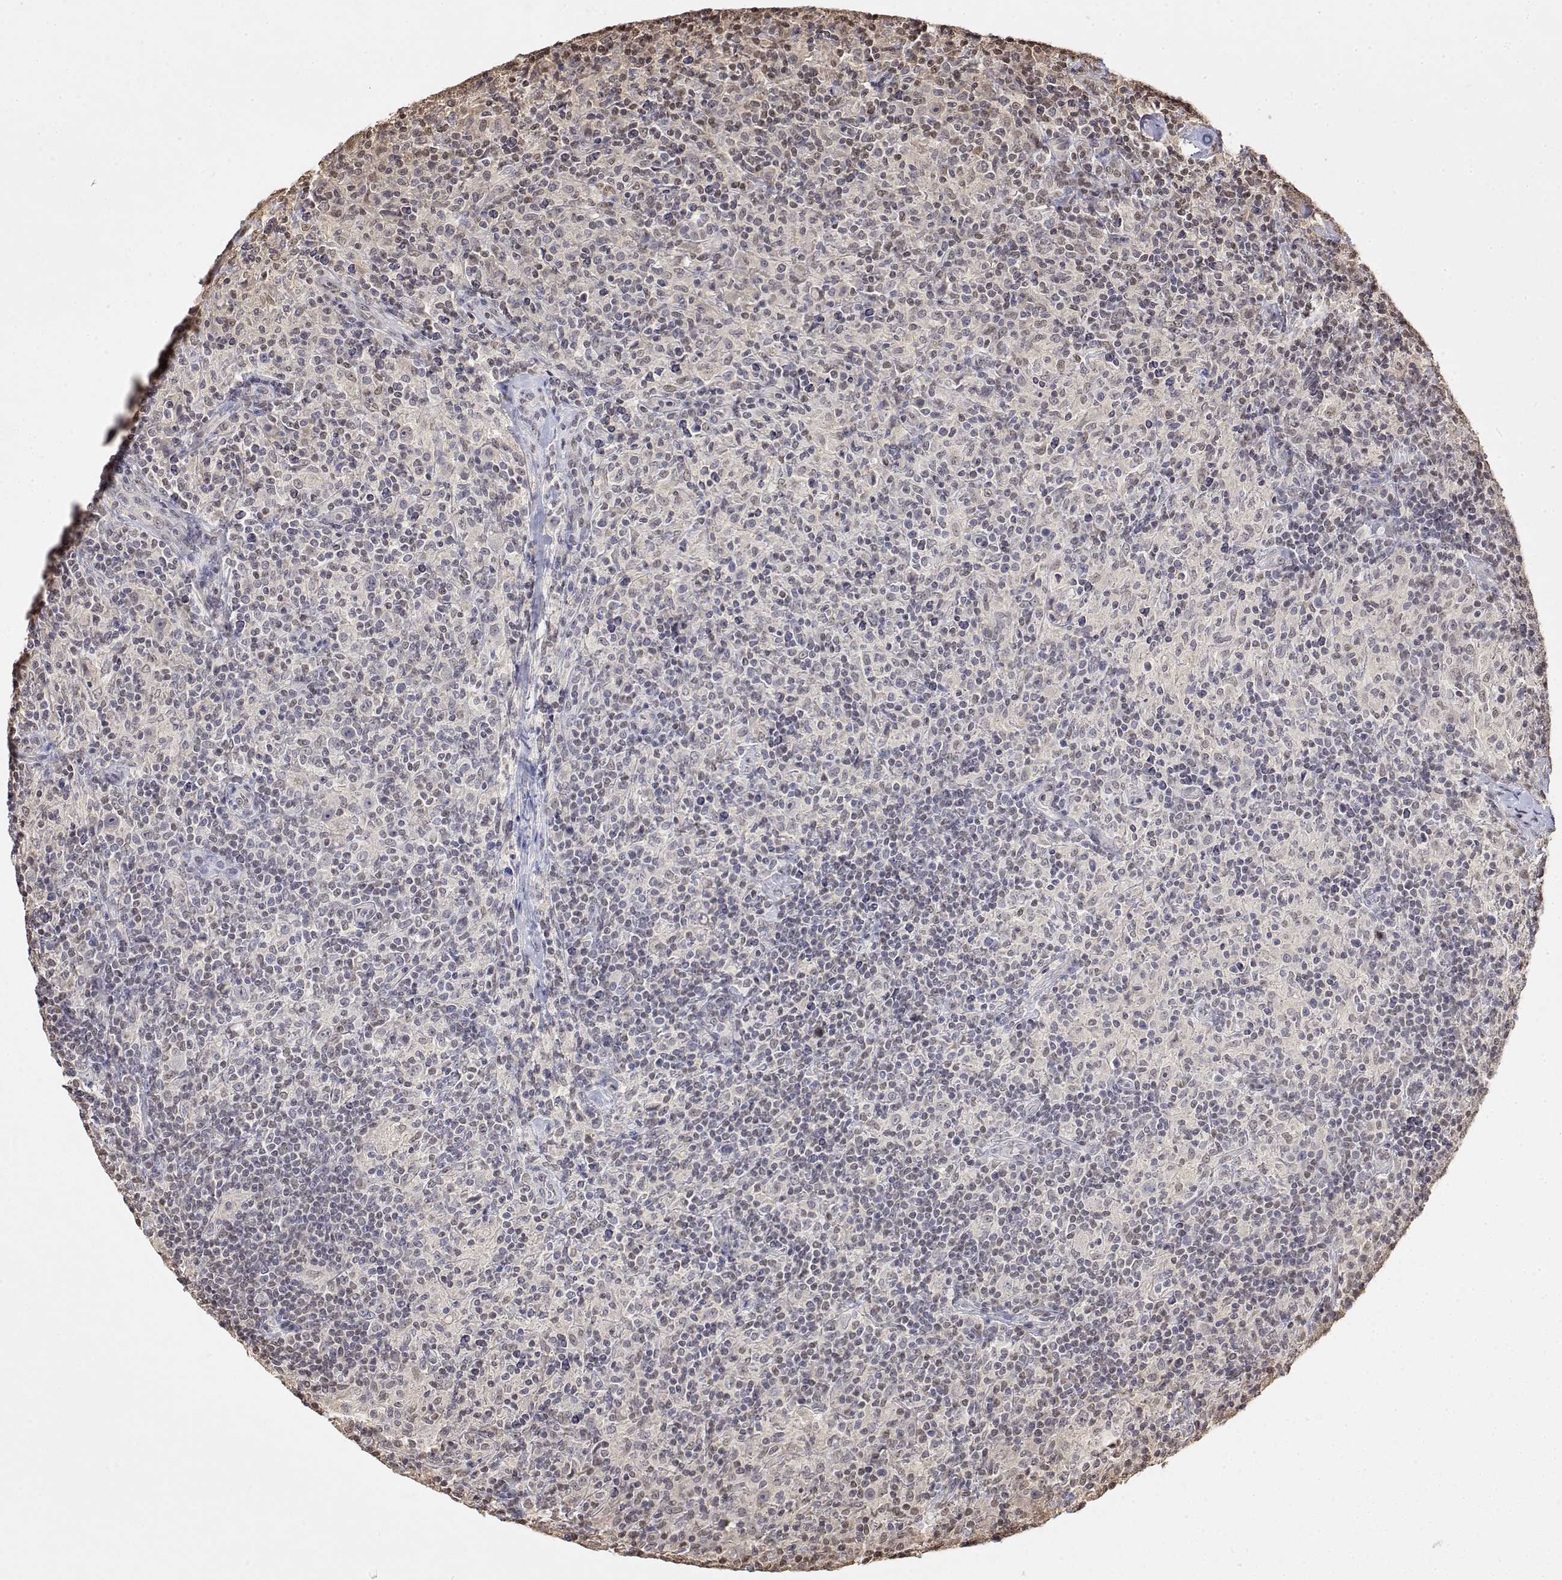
{"staining": {"intensity": "negative", "quantity": "none", "location": "none"}, "tissue": "lymphoma", "cell_type": "Tumor cells", "image_type": "cancer", "snomed": [{"axis": "morphology", "description": "Hodgkin's disease, NOS"}, {"axis": "topography", "description": "Lymph node"}], "caption": "Immunohistochemistry (IHC) of human lymphoma displays no expression in tumor cells.", "gene": "TPI1", "patient": {"sex": "male", "age": 70}}